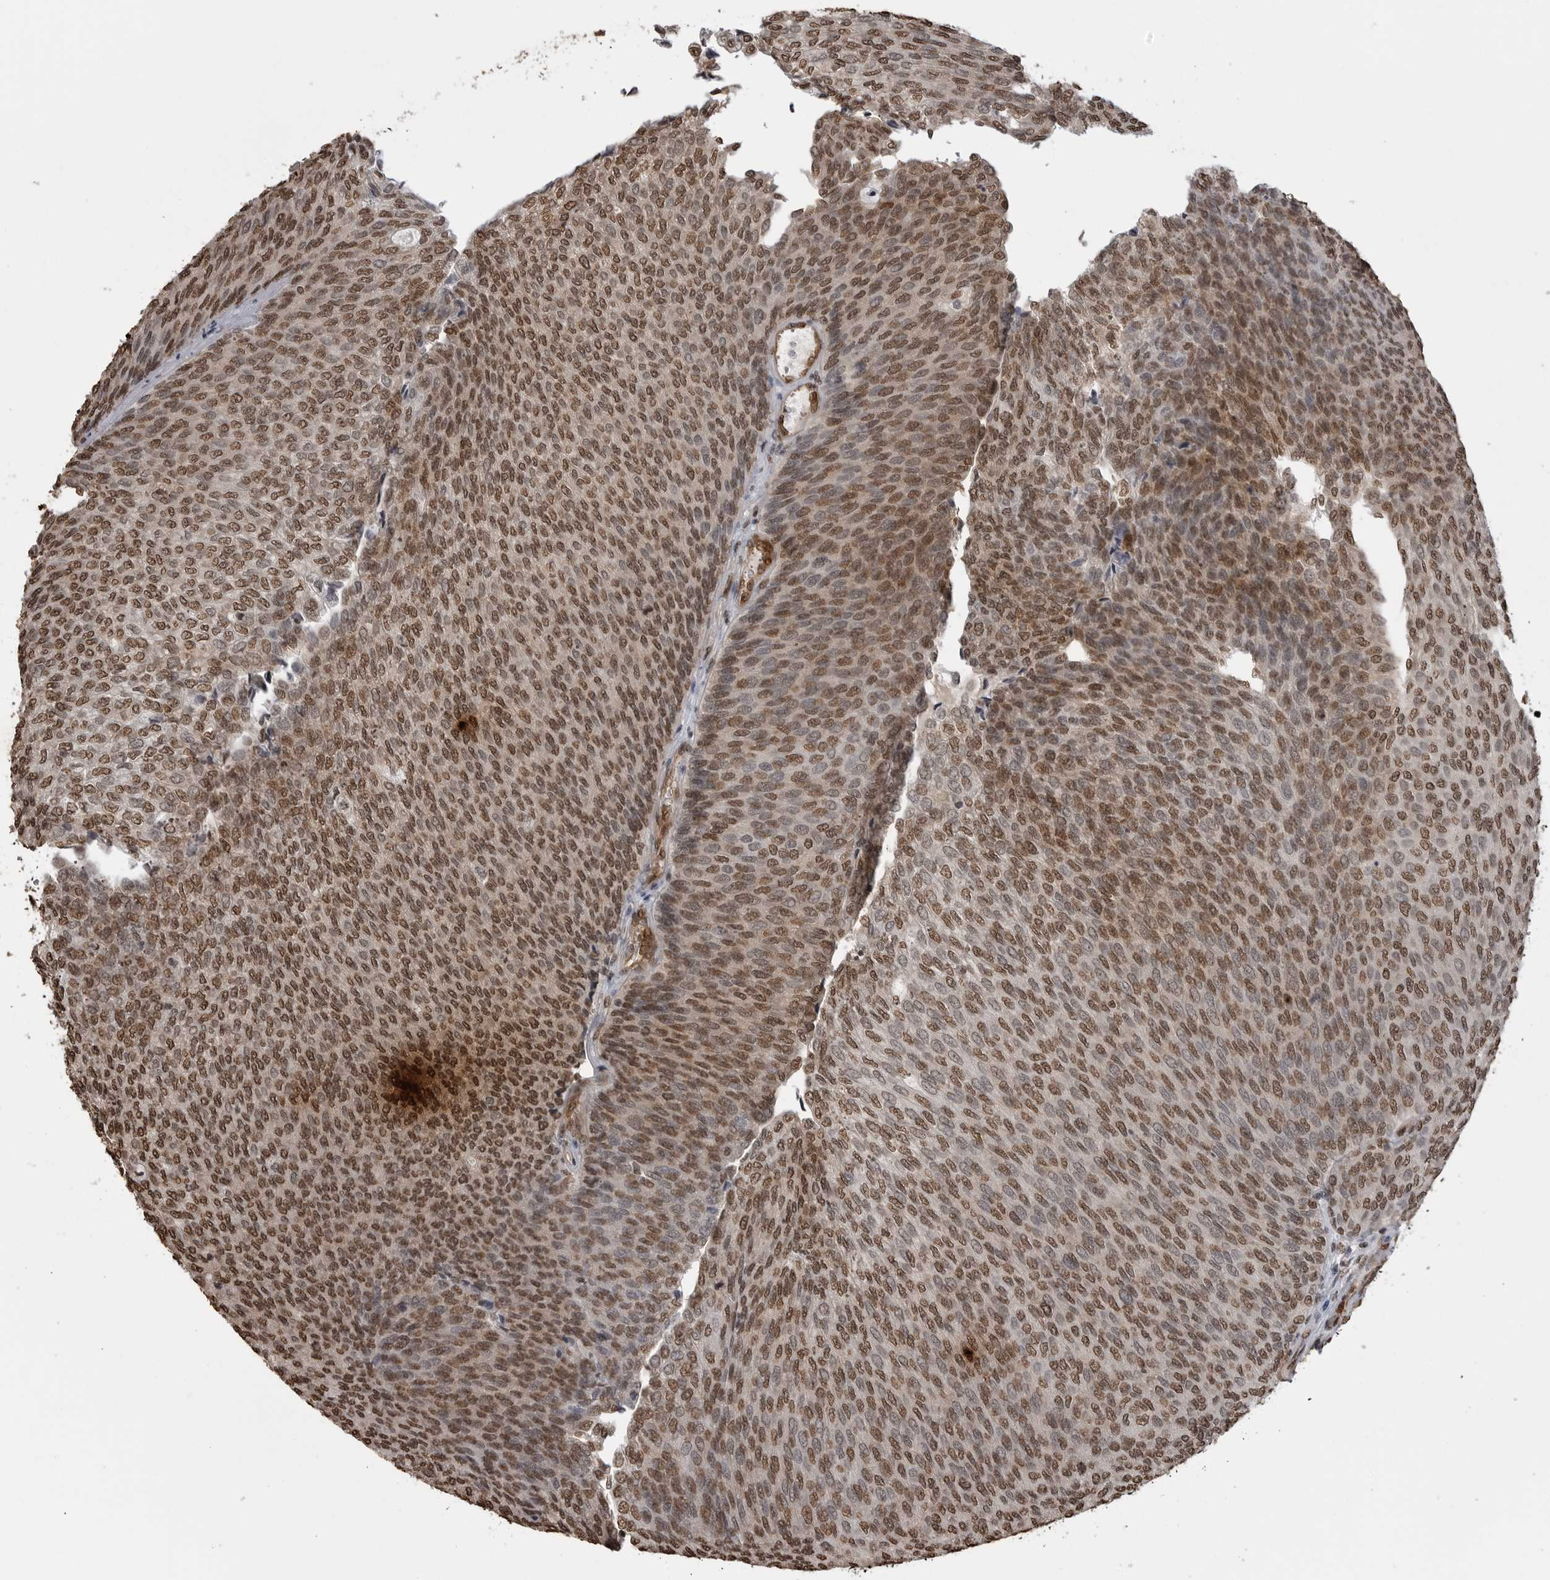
{"staining": {"intensity": "moderate", "quantity": ">75%", "location": "nuclear"}, "tissue": "urothelial cancer", "cell_type": "Tumor cells", "image_type": "cancer", "snomed": [{"axis": "morphology", "description": "Urothelial carcinoma, Low grade"}, {"axis": "topography", "description": "Urinary bladder"}], "caption": "Immunohistochemistry image of human low-grade urothelial carcinoma stained for a protein (brown), which displays medium levels of moderate nuclear positivity in about >75% of tumor cells.", "gene": "SMAD2", "patient": {"sex": "female", "age": 79}}